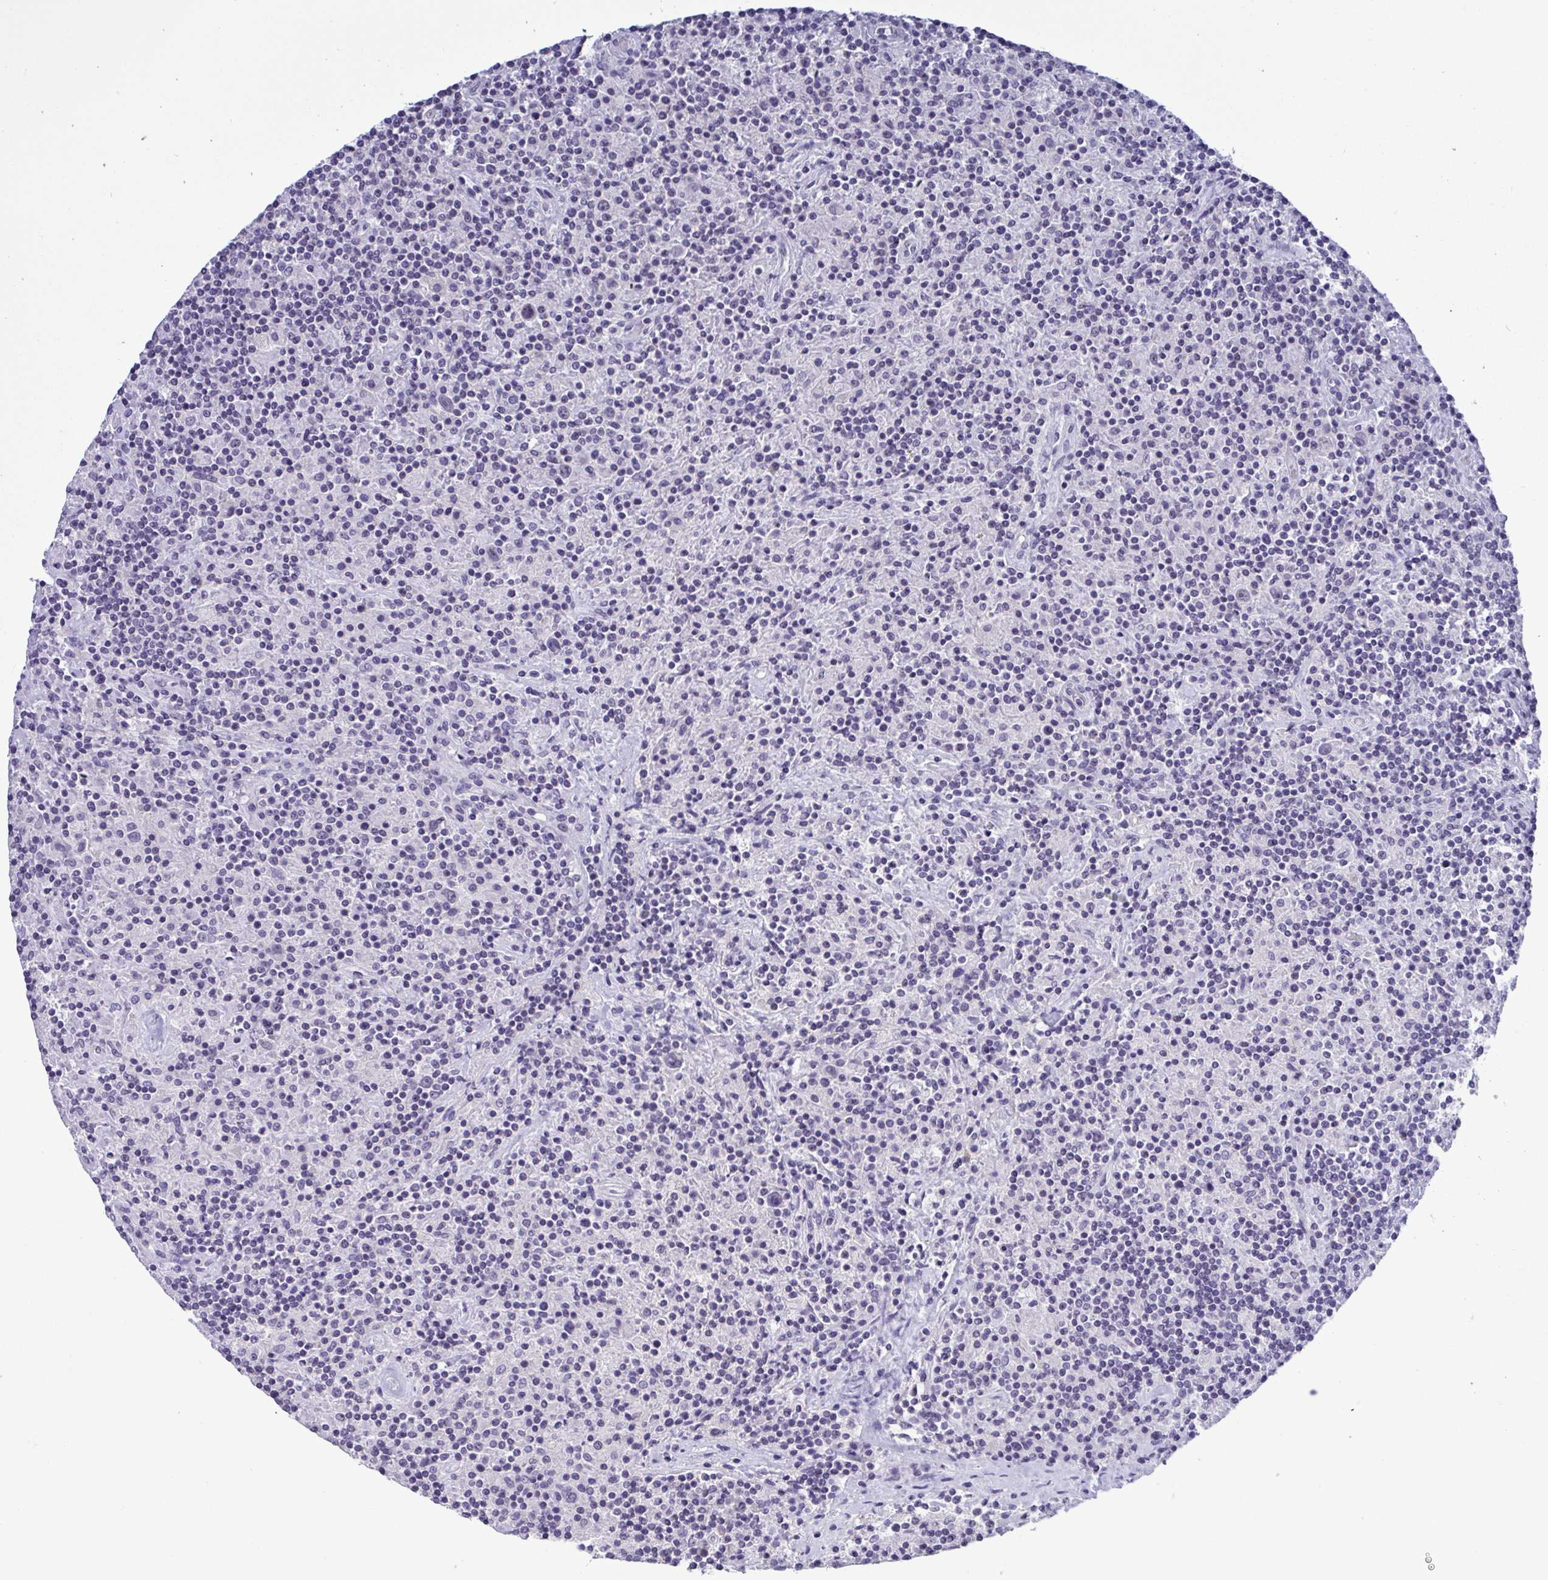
{"staining": {"intensity": "negative", "quantity": "none", "location": "none"}, "tissue": "lymphoma", "cell_type": "Tumor cells", "image_type": "cancer", "snomed": [{"axis": "morphology", "description": "Hodgkin's disease, NOS"}, {"axis": "topography", "description": "Lymph node"}], "caption": "Lymphoma stained for a protein using immunohistochemistry (IHC) shows no staining tumor cells.", "gene": "YBX2", "patient": {"sex": "male", "age": 70}}